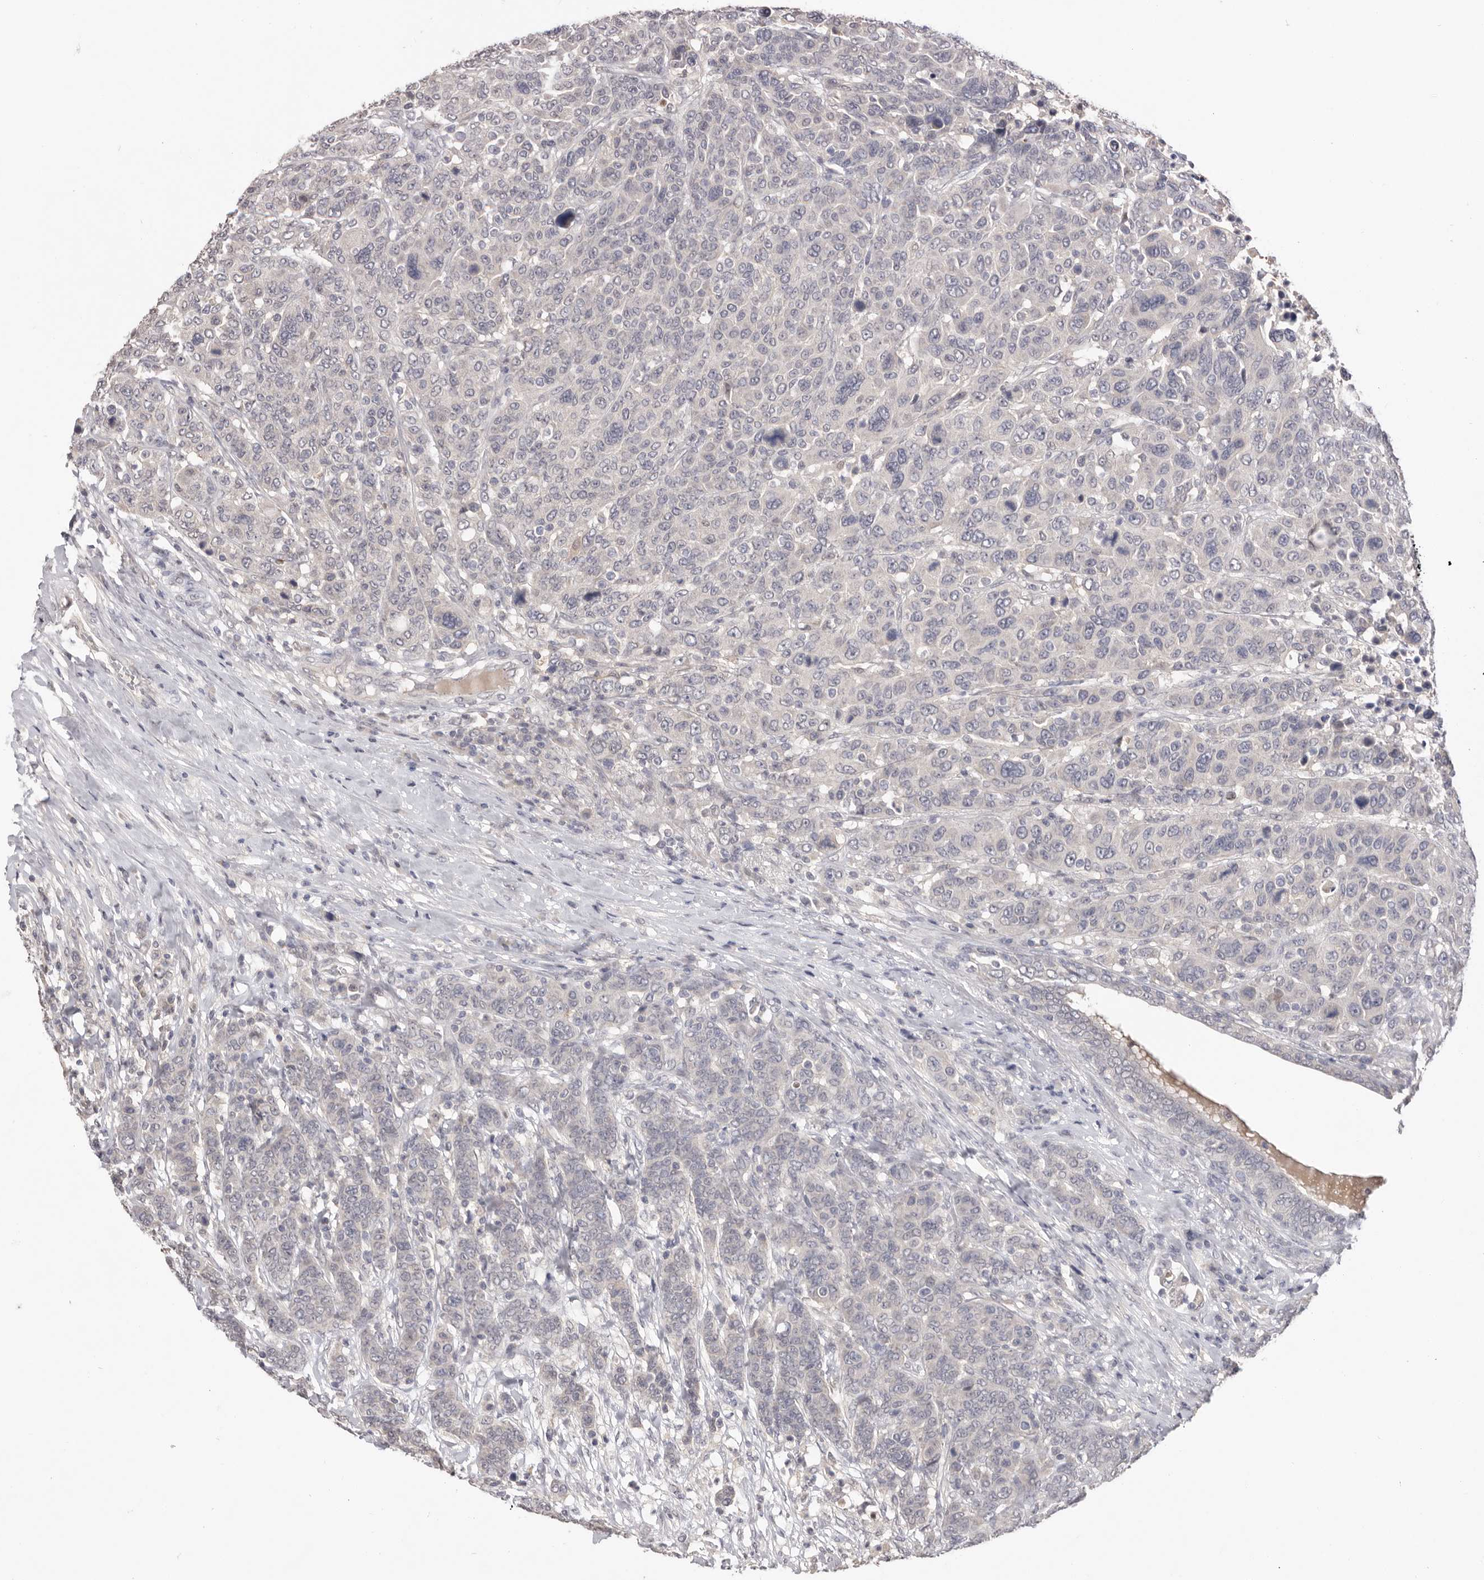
{"staining": {"intensity": "negative", "quantity": "none", "location": "none"}, "tissue": "breast cancer", "cell_type": "Tumor cells", "image_type": "cancer", "snomed": [{"axis": "morphology", "description": "Duct carcinoma"}, {"axis": "topography", "description": "Breast"}], "caption": "Breast cancer was stained to show a protein in brown. There is no significant expression in tumor cells. (Stains: DAB immunohistochemistry (IHC) with hematoxylin counter stain, Microscopy: brightfield microscopy at high magnification).", "gene": "DOP1A", "patient": {"sex": "female", "age": 37}}